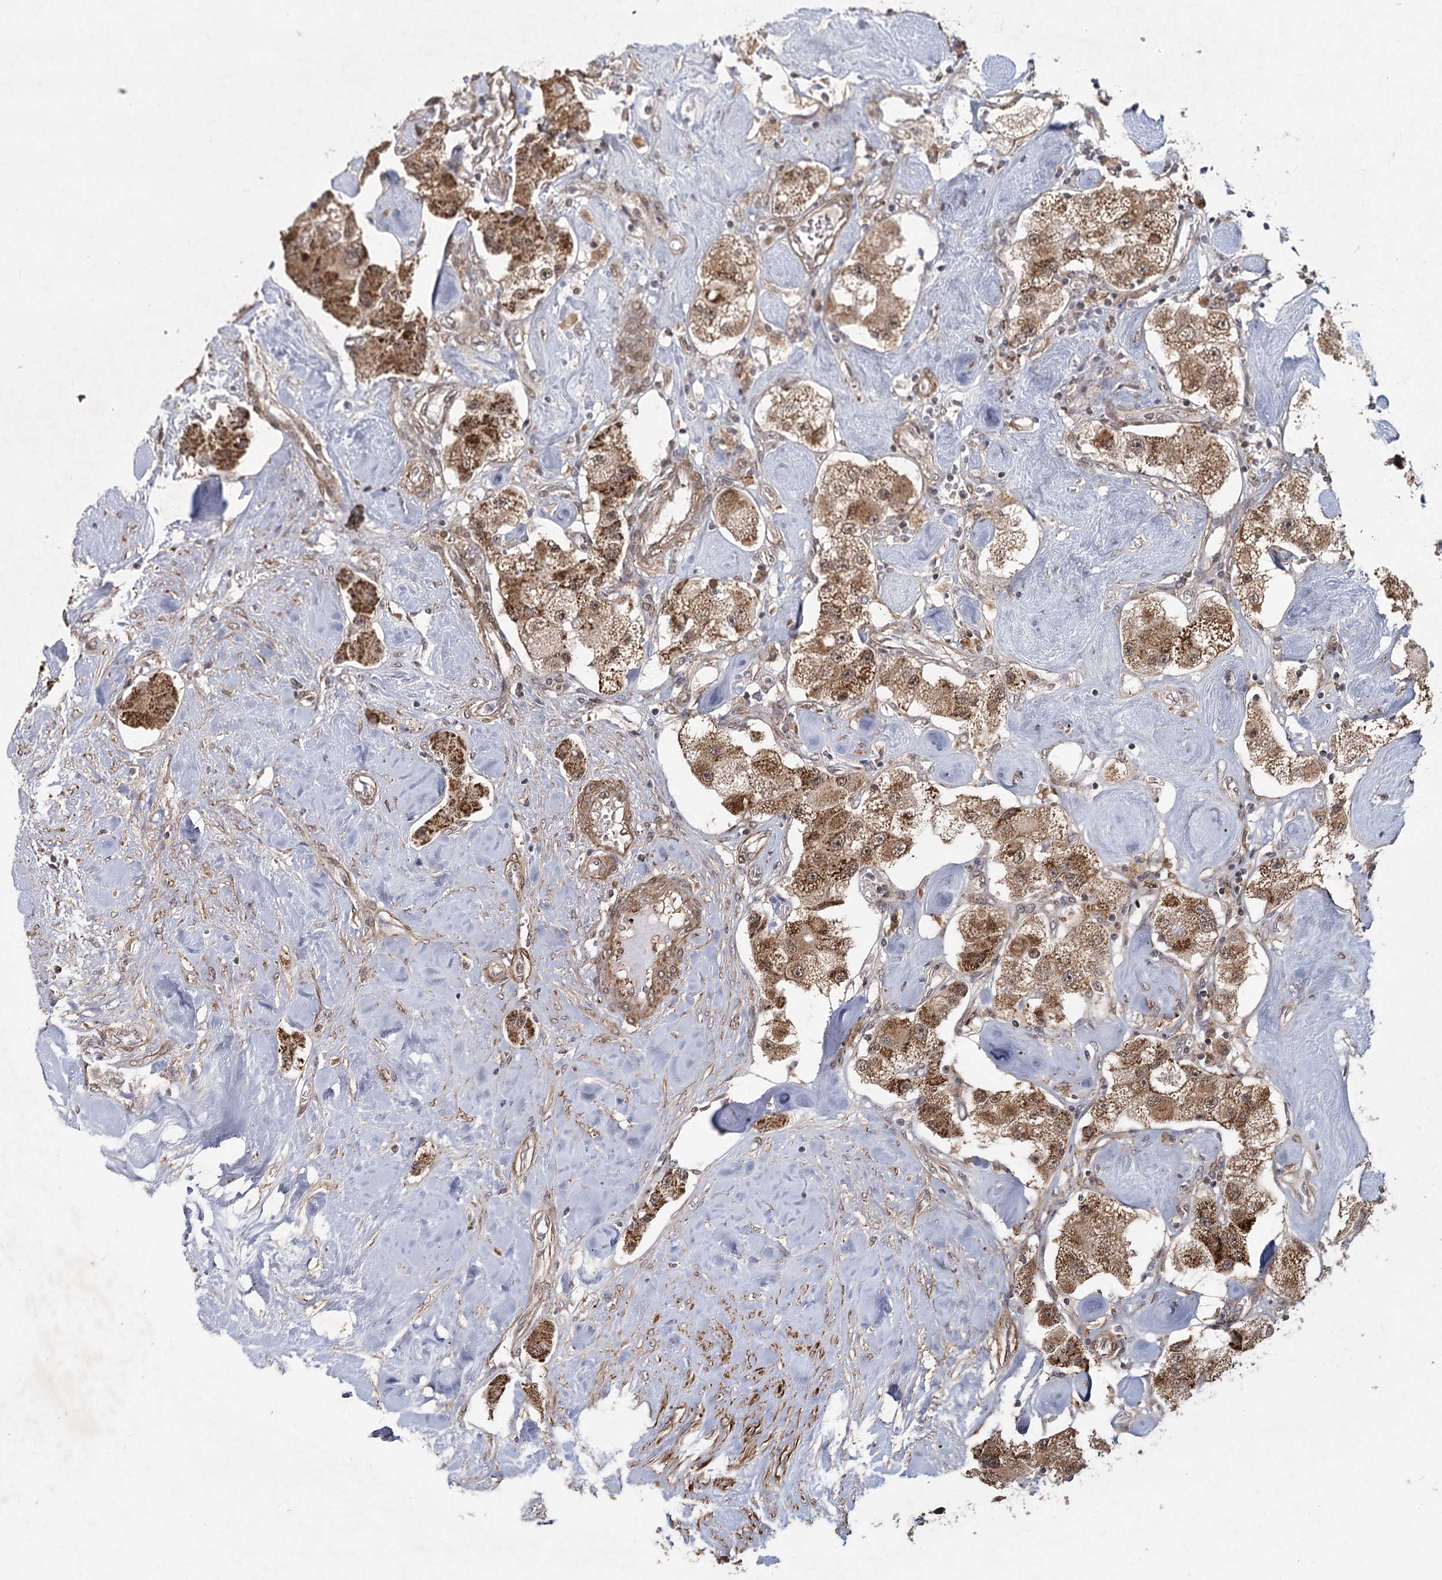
{"staining": {"intensity": "moderate", "quantity": ">75%", "location": "cytoplasmic/membranous"}, "tissue": "carcinoid", "cell_type": "Tumor cells", "image_type": "cancer", "snomed": [{"axis": "morphology", "description": "Carcinoid, malignant, NOS"}, {"axis": "topography", "description": "Pancreas"}], "caption": "Protein staining displays moderate cytoplasmic/membranous expression in about >75% of tumor cells in carcinoid (malignant).", "gene": "ZCCHC24", "patient": {"sex": "male", "age": 41}}